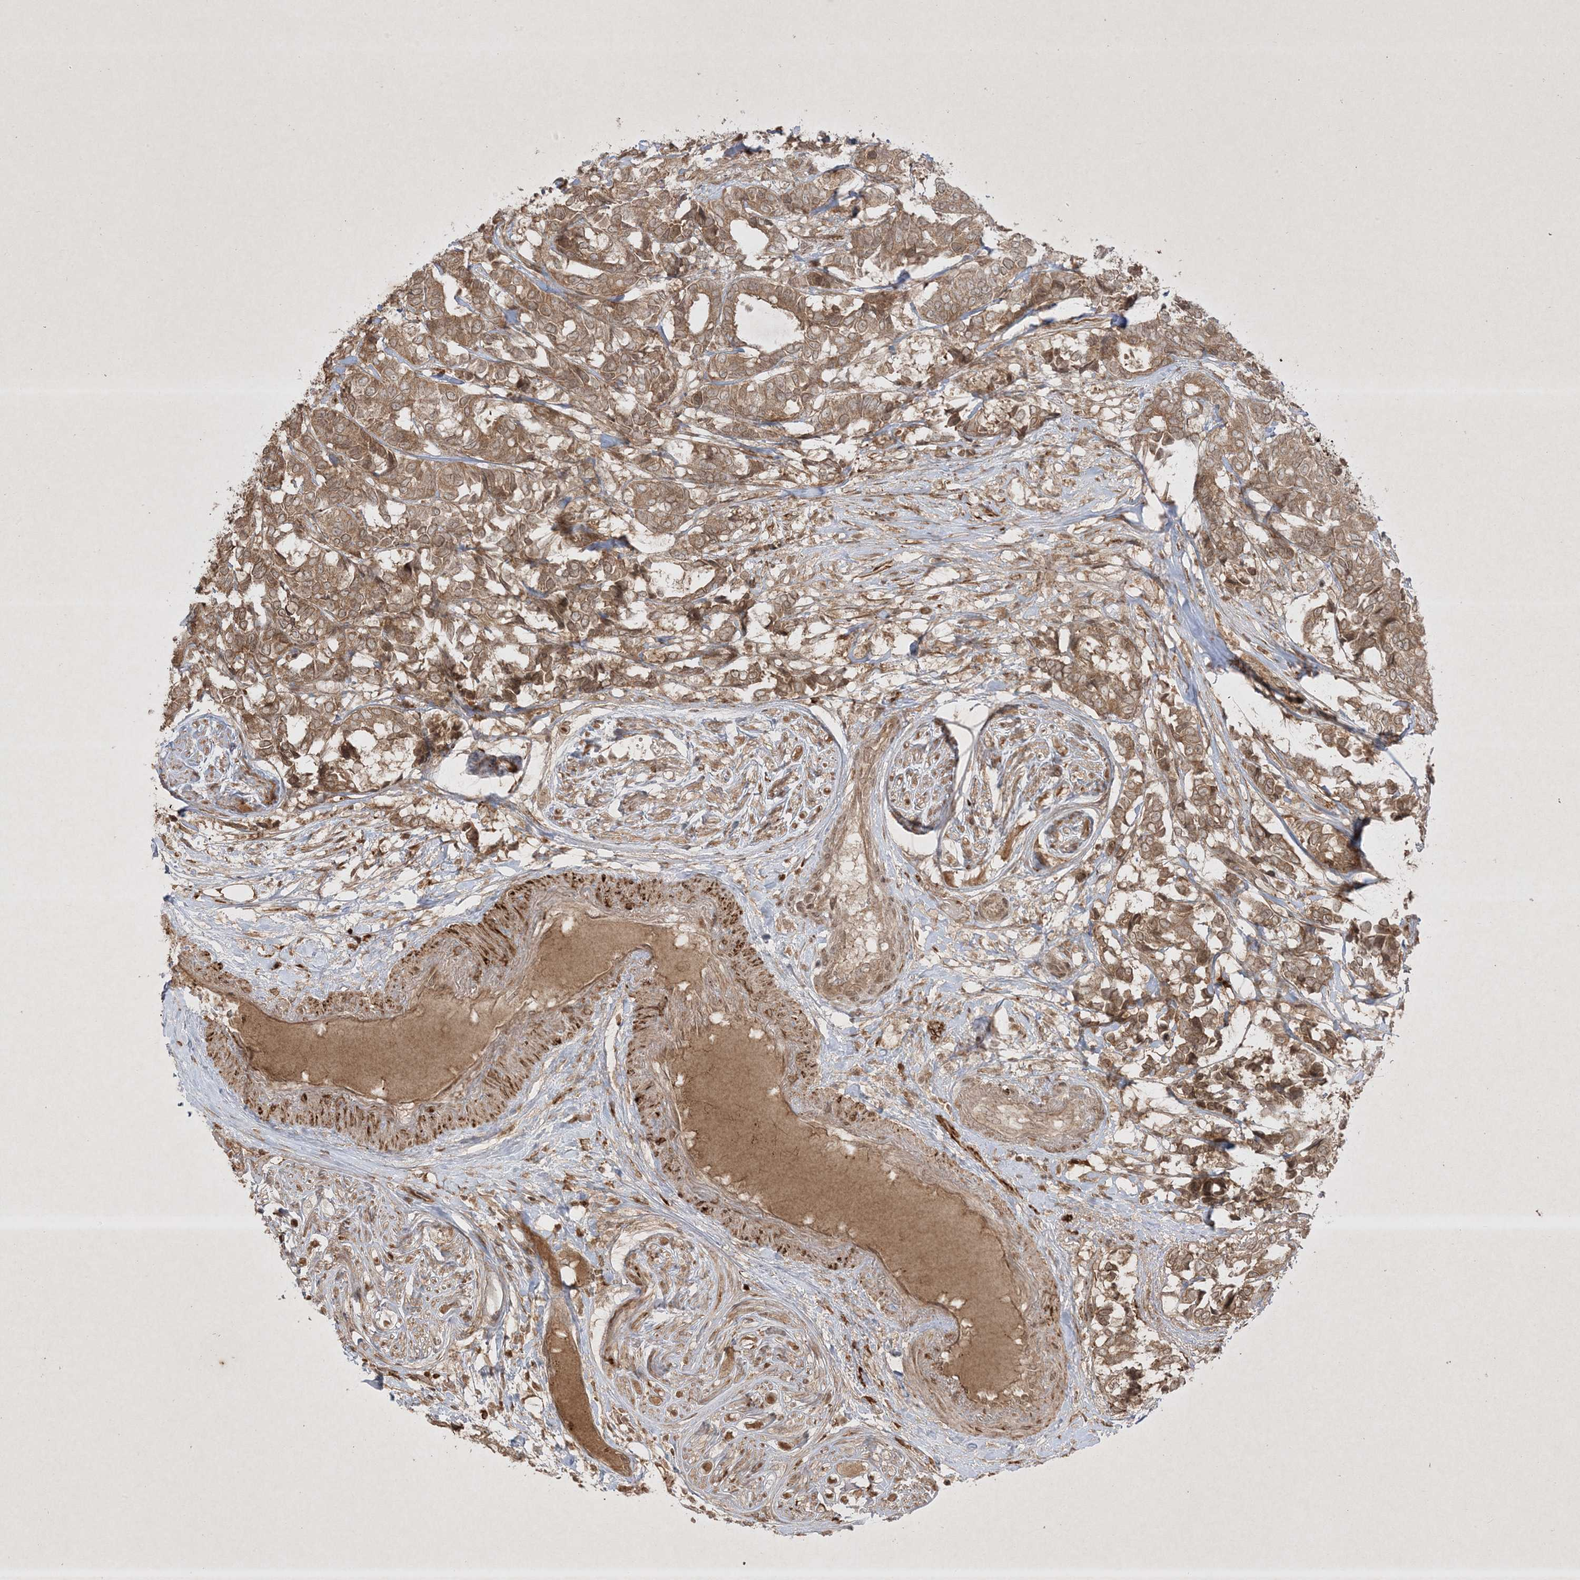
{"staining": {"intensity": "moderate", "quantity": ">75%", "location": "cytoplasmic/membranous"}, "tissue": "breast cancer", "cell_type": "Tumor cells", "image_type": "cancer", "snomed": [{"axis": "morphology", "description": "Duct carcinoma"}, {"axis": "topography", "description": "Breast"}], "caption": "The immunohistochemical stain labels moderate cytoplasmic/membranous positivity in tumor cells of infiltrating ductal carcinoma (breast) tissue. (DAB (3,3'-diaminobenzidine) = brown stain, brightfield microscopy at high magnification).", "gene": "PTK6", "patient": {"sex": "female", "age": 87}}